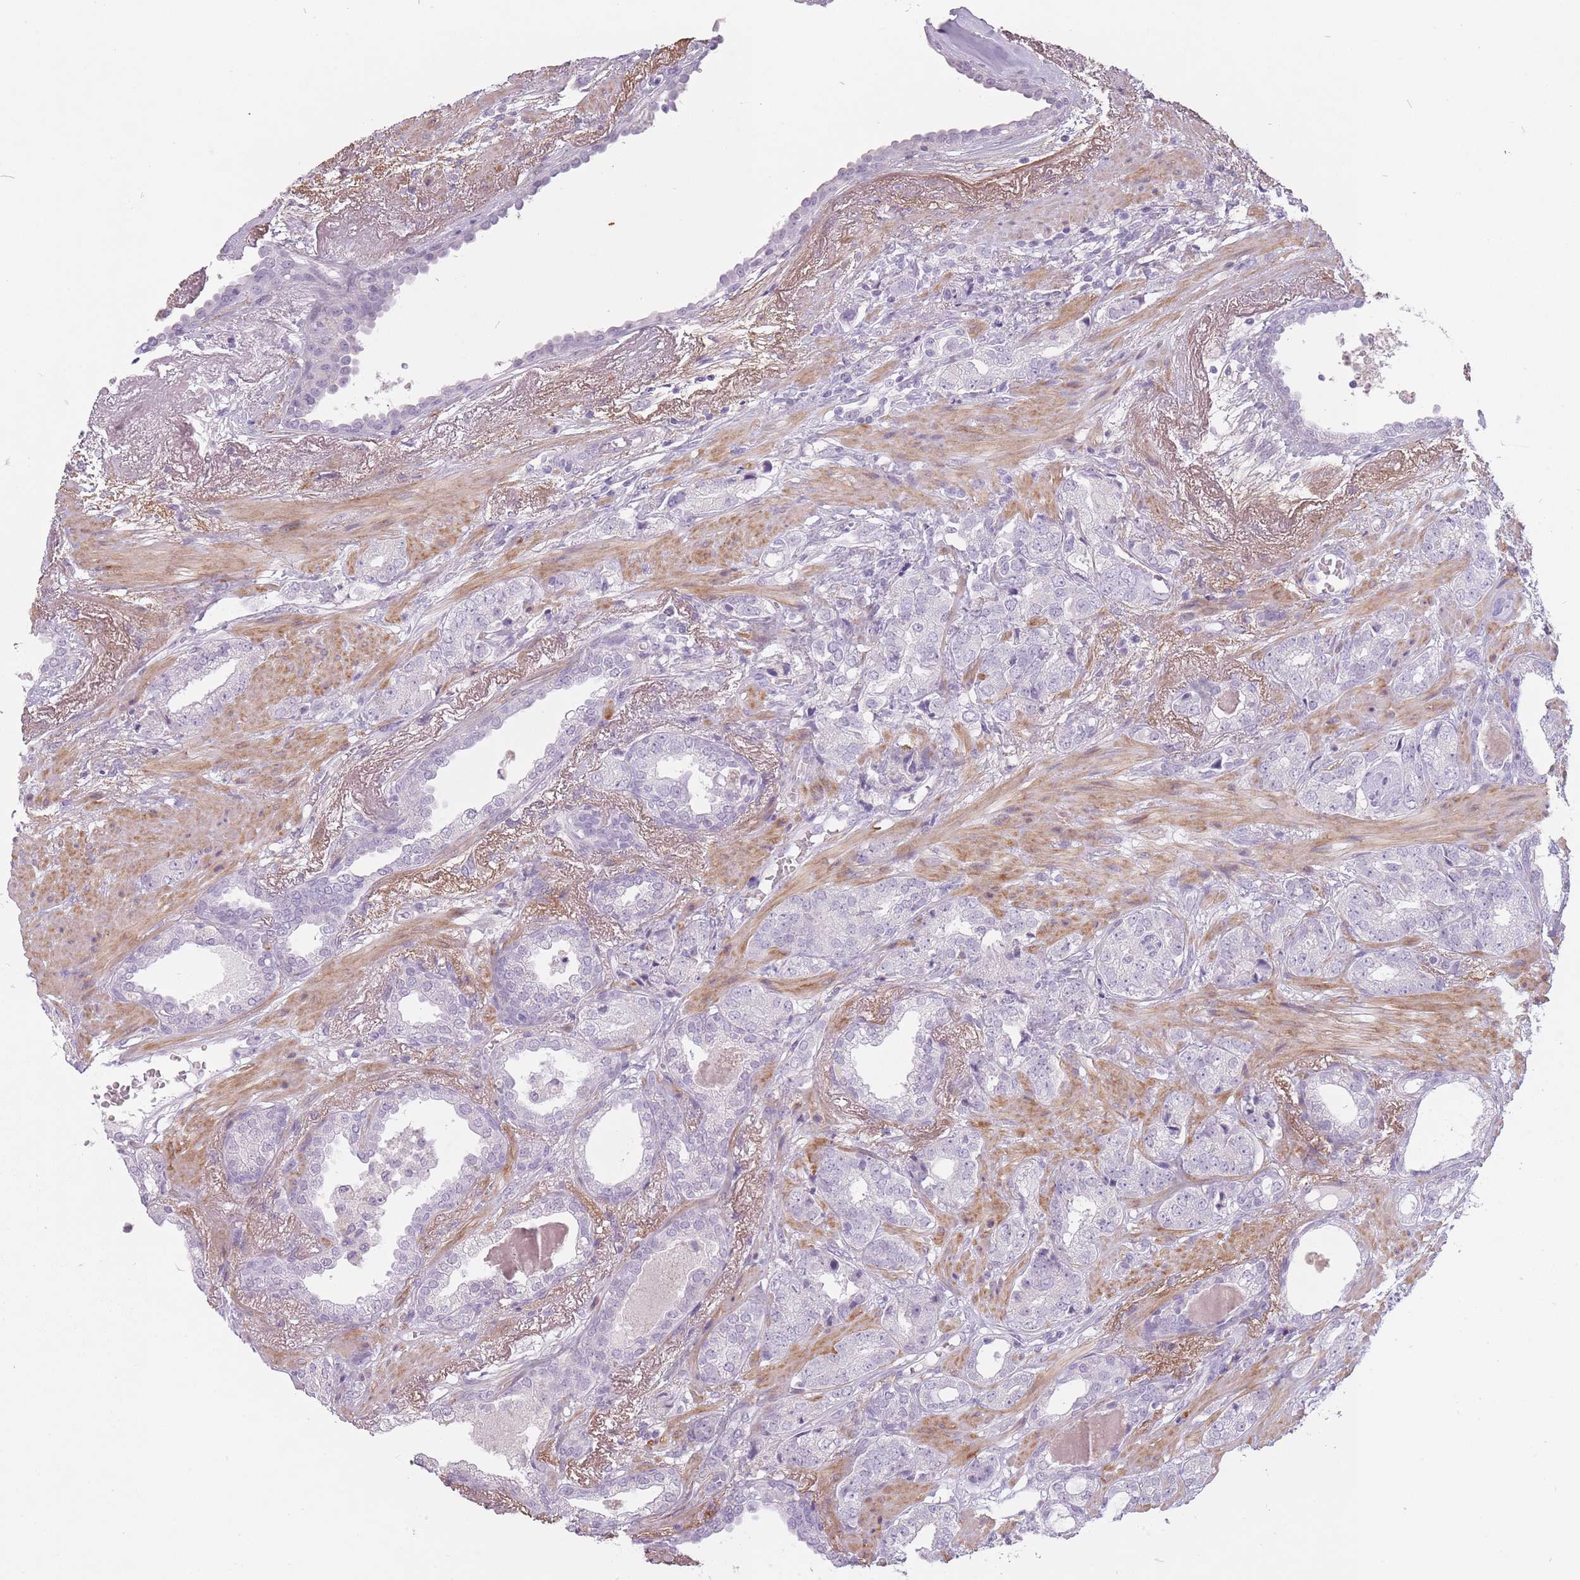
{"staining": {"intensity": "negative", "quantity": "none", "location": "none"}, "tissue": "prostate cancer", "cell_type": "Tumor cells", "image_type": "cancer", "snomed": [{"axis": "morphology", "description": "Adenocarcinoma, High grade"}, {"axis": "topography", "description": "Prostate"}], "caption": "Prostate cancer (high-grade adenocarcinoma) was stained to show a protein in brown. There is no significant staining in tumor cells.", "gene": "RFX4", "patient": {"sex": "male", "age": 71}}